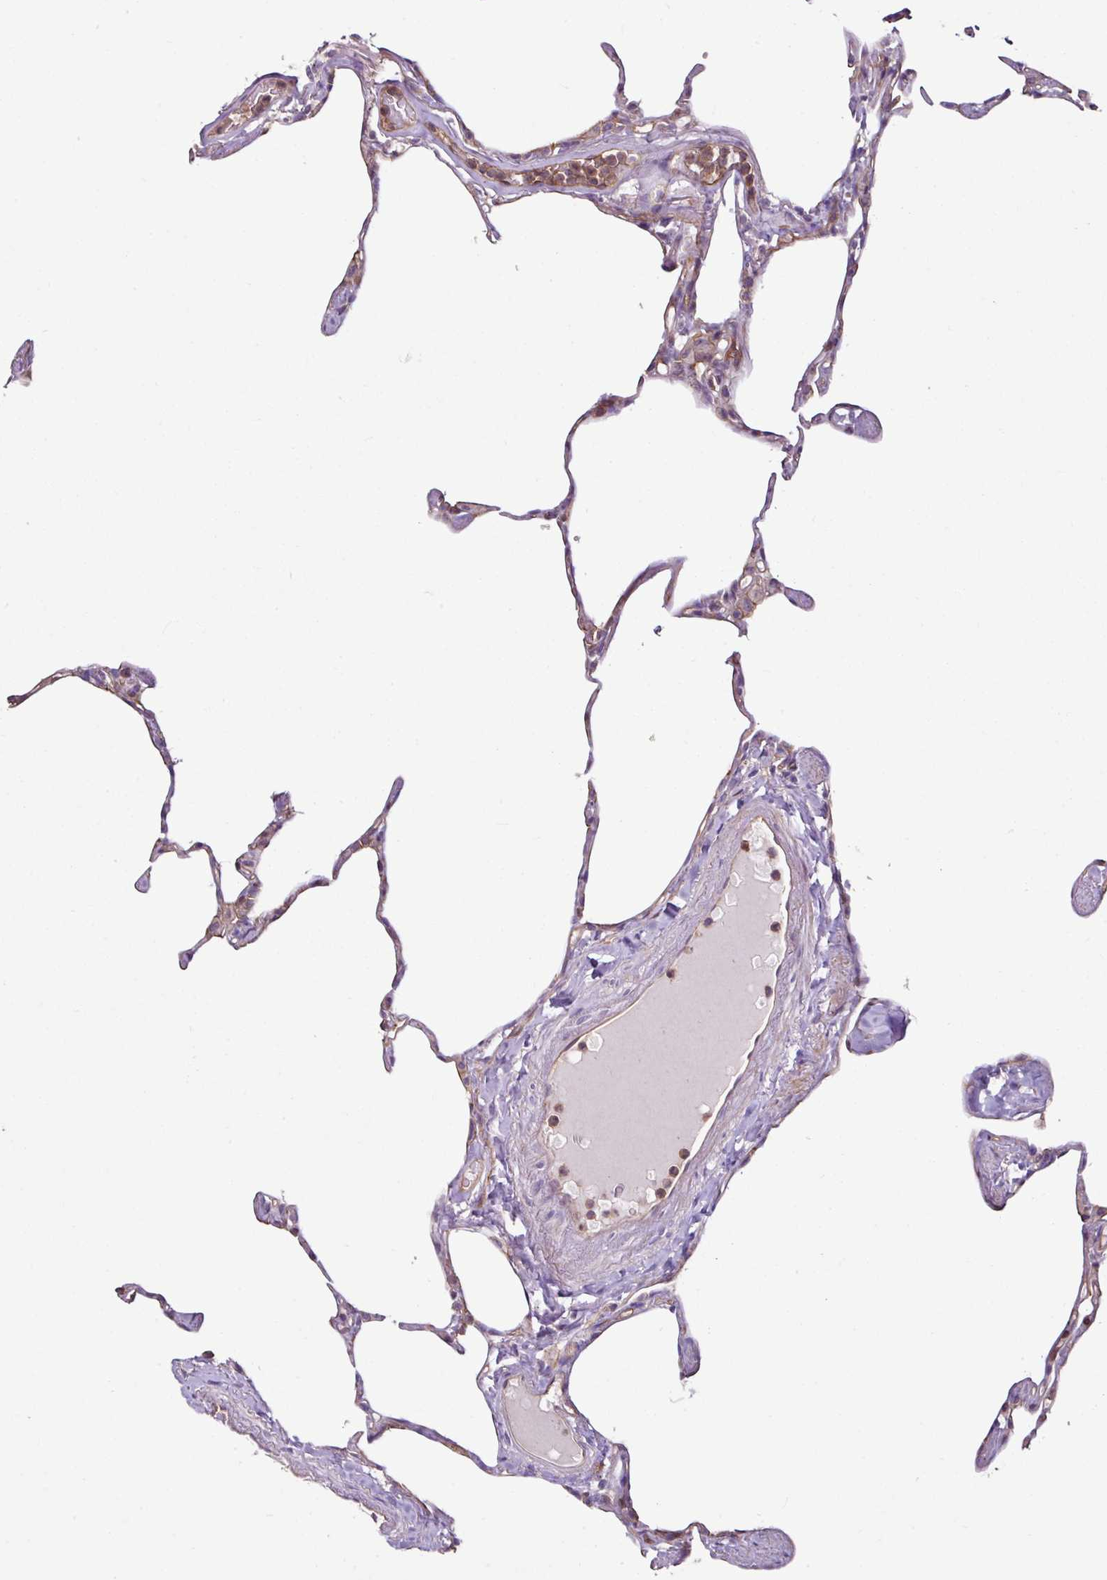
{"staining": {"intensity": "negative", "quantity": "none", "location": "none"}, "tissue": "lung", "cell_type": "Alveolar cells", "image_type": "normal", "snomed": [{"axis": "morphology", "description": "Normal tissue, NOS"}, {"axis": "topography", "description": "Lung"}], "caption": "IHC of normal lung demonstrates no staining in alveolar cells.", "gene": "ZNF106", "patient": {"sex": "male", "age": 65}}